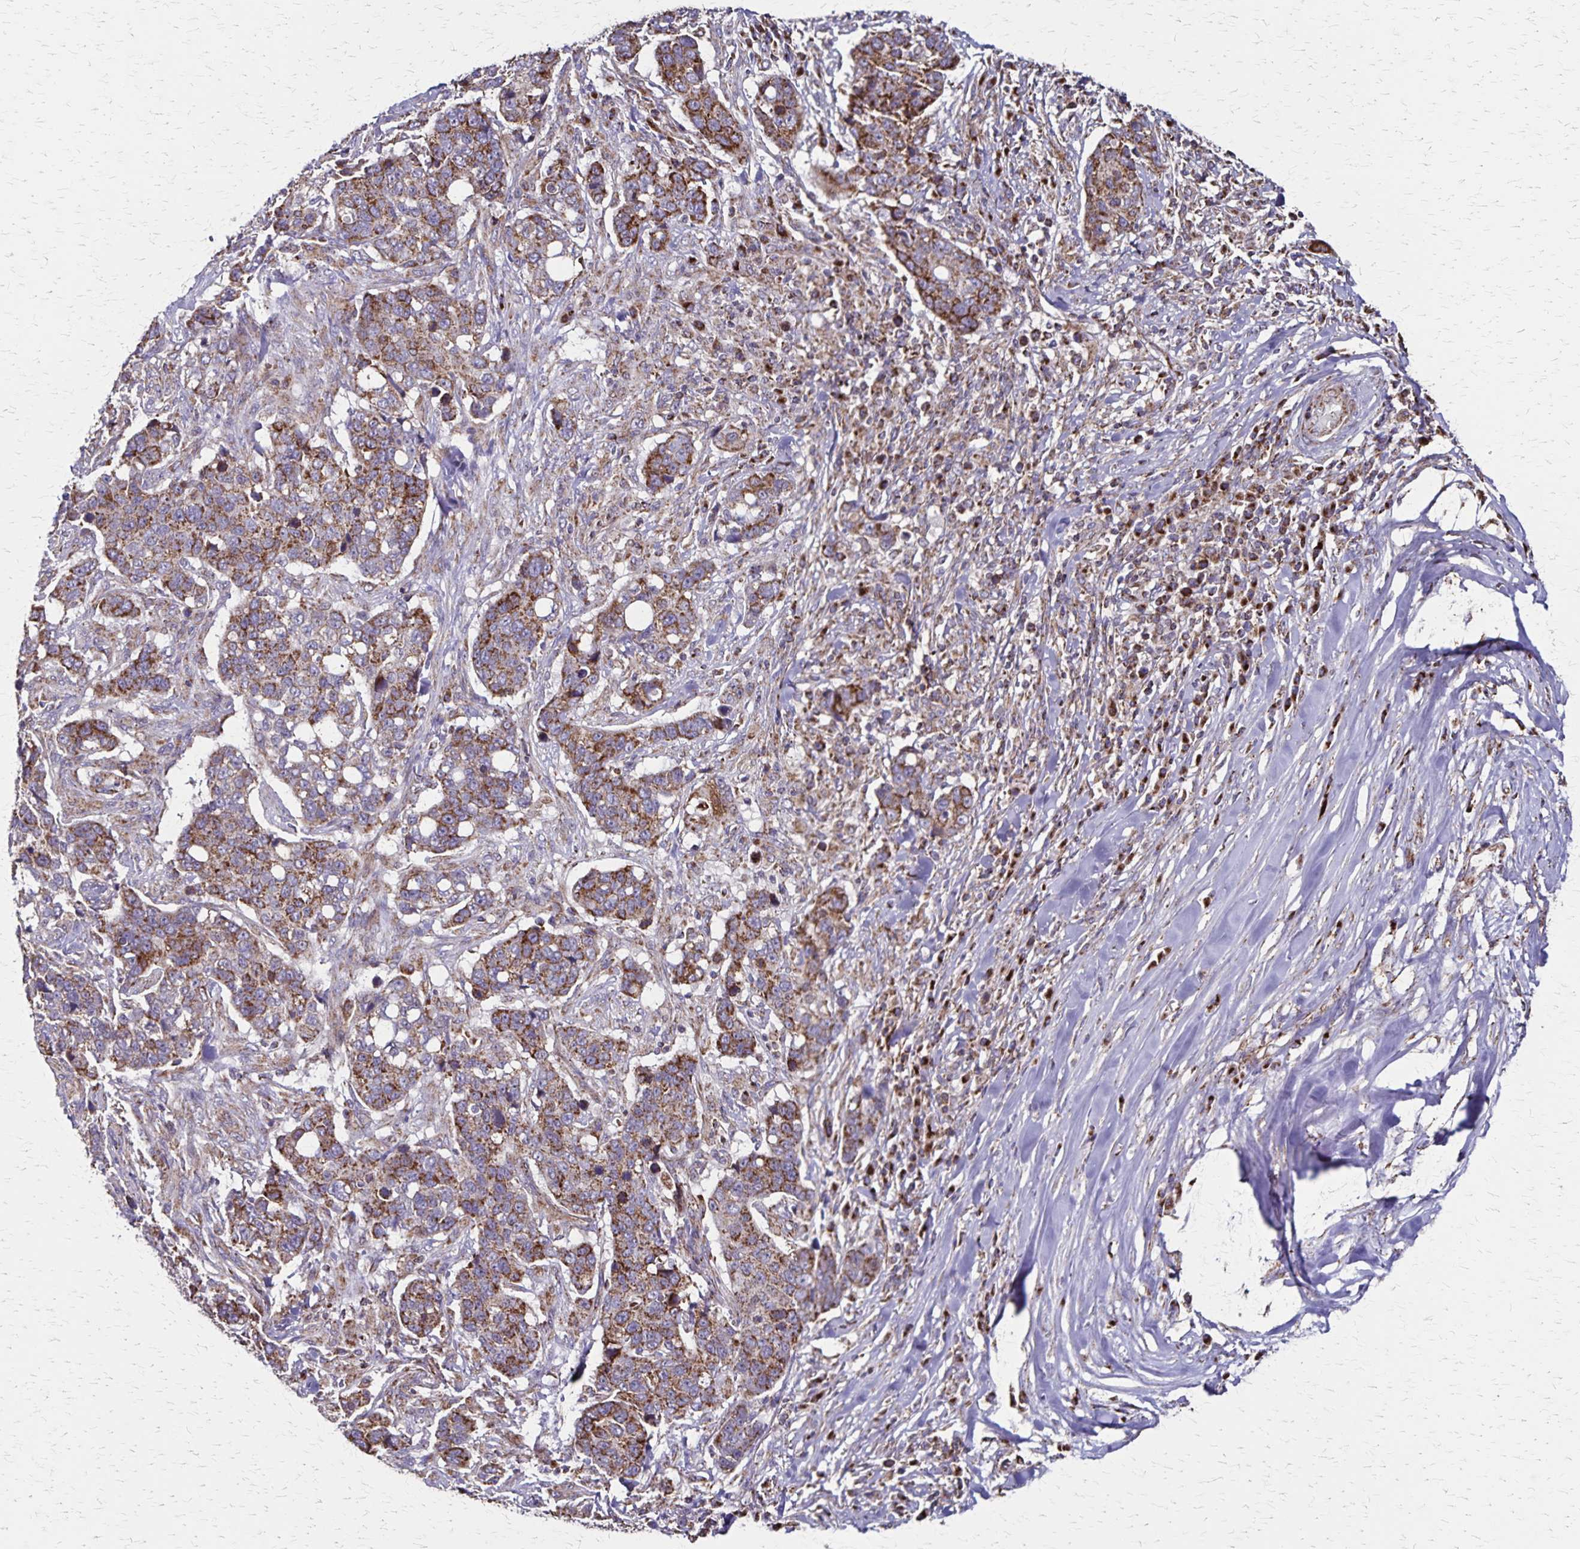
{"staining": {"intensity": "moderate", "quantity": ">75%", "location": "cytoplasmic/membranous"}, "tissue": "lung cancer", "cell_type": "Tumor cells", "image_type": "cancer", "snomed": [{"axis": "morphology", "description": "Squamous cell carcinoma, NOS"}, {"axis": "topography", "description": "Lymph node"}, {"axis": "topography", "description": "Lung"}], "caption": "Immunohistochemical staining of lung cancer (squamous cell carcinoma) demonstrates medium levels of moderate cytoplasmic/membranous protein positivity in about >75% of tumor cells.", "gene": "NFS1", "patient": {"sex": "male", "age": 61}}